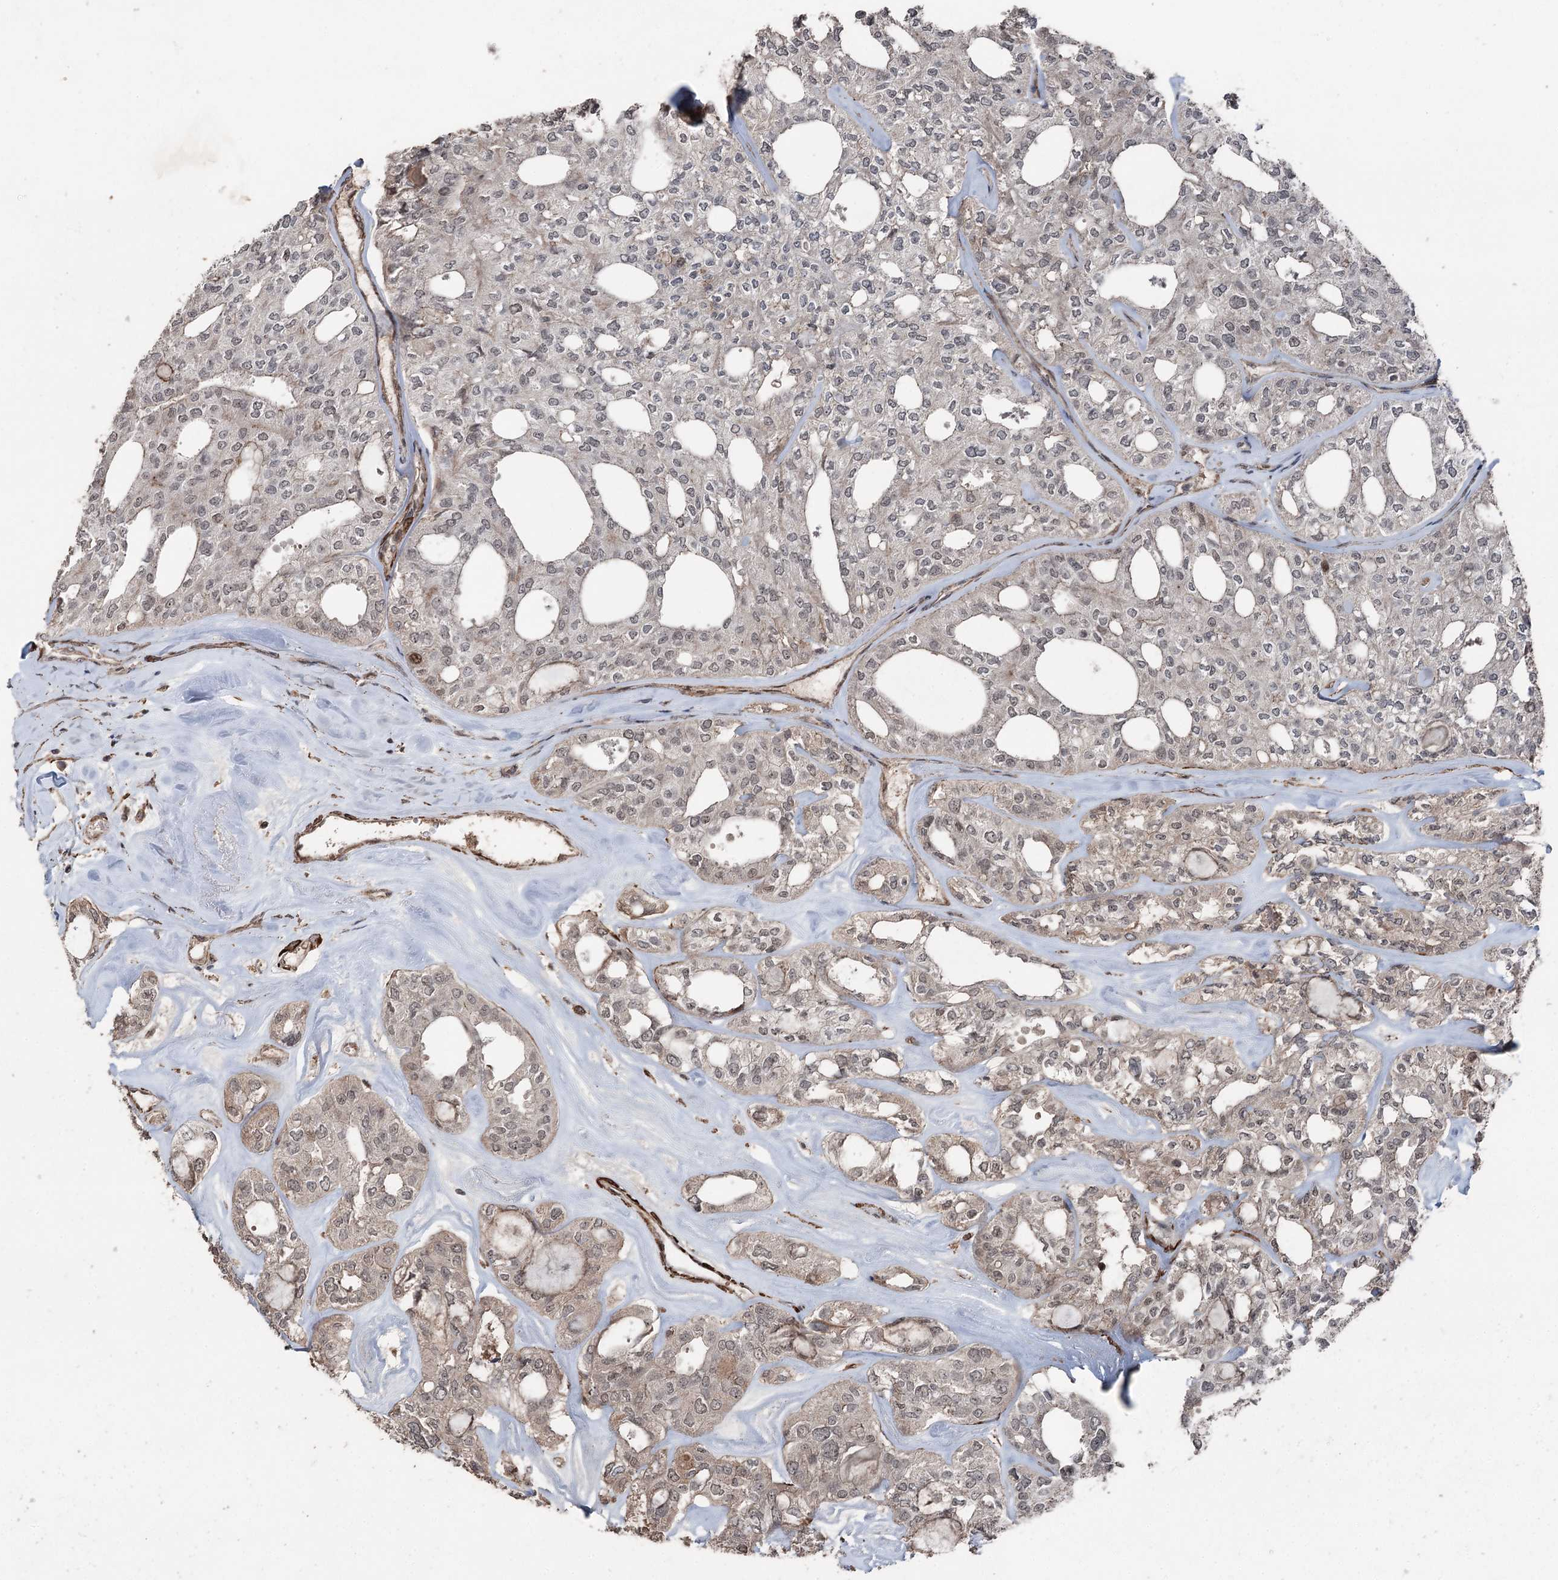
{"staining": {"intensity": "weak", "quantity": "25%-75%", "location": "nuclear"}, "tissue": "thyroid cancer", "cell_type": "Tumor cells", "image_type": "cancer", "snomed": [{"axis": "morphology", "description": "Follicular adenoma carcinoma, NOS"}, {"axis": "topography", "description": "Thyroid gland"}], "caption": "The photomicrograph demonstrates immunohistochemical staining of thyroid cancer. There is weak nuclear positivity is present in approximately 25%-75% of tumor cells. (DAB IHC with brightfield microscopy, high magnification).", "gene": "CCDC82", "patient": {"sex": "male", "age": 75}}